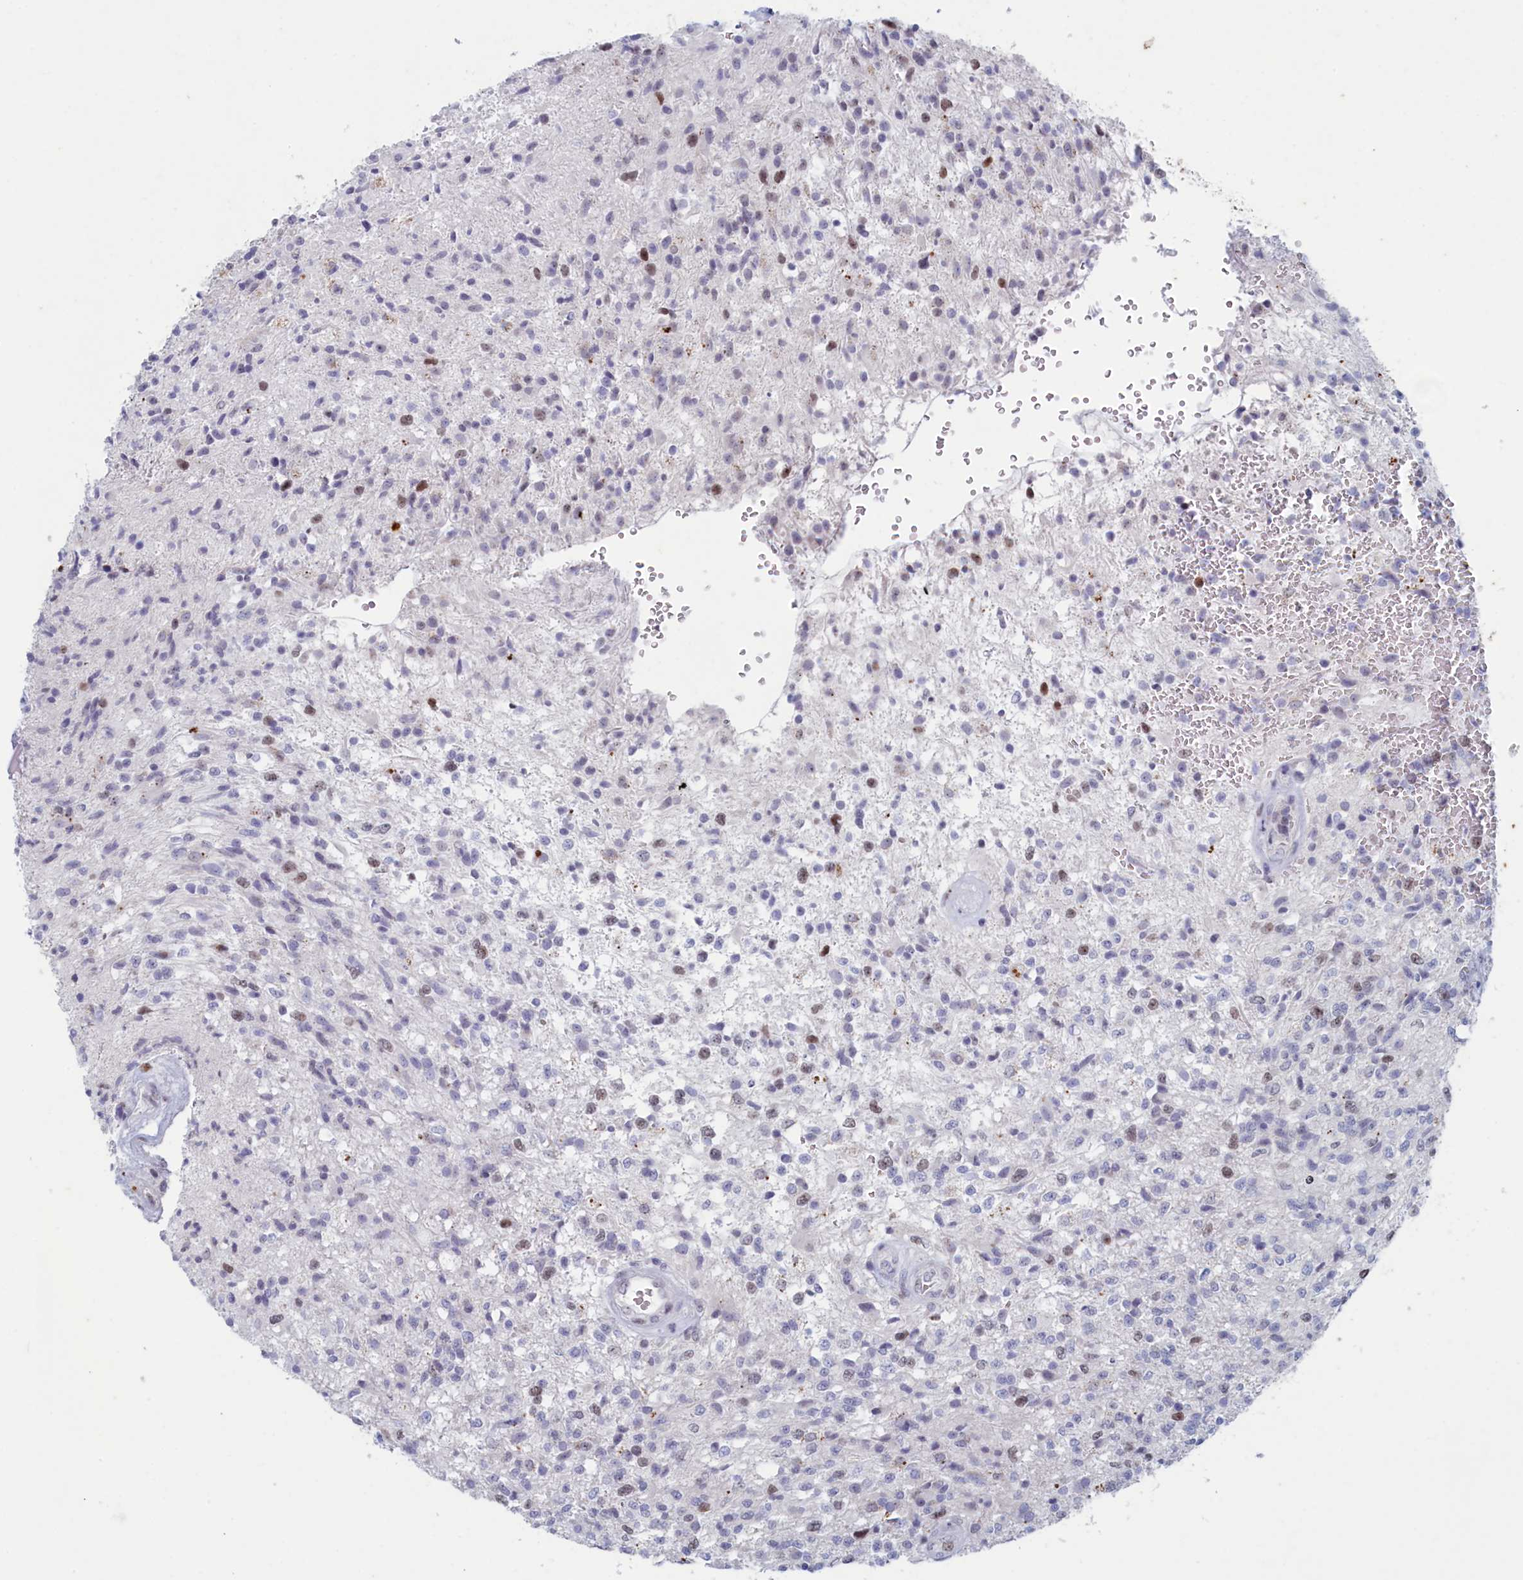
{"staining": {"intensity": "weak", "quantity": "<25%", "location": "nuclear"}, "tissue": "glioma", "cell_type": "Tumor cells", "image_type": "cancer", "snomed": [{"axis": "morphology", "description": "Glioma, malignant, High grade"}, {"axis": "topography", "description": "Brain"}], "caption": "Immunohistochemical staining of human high-grade glioma (malignant) exhibits no significant positivity in tumor cells.", "gene": "WDR76", "patient": {"sex": "male", "age": 56}}